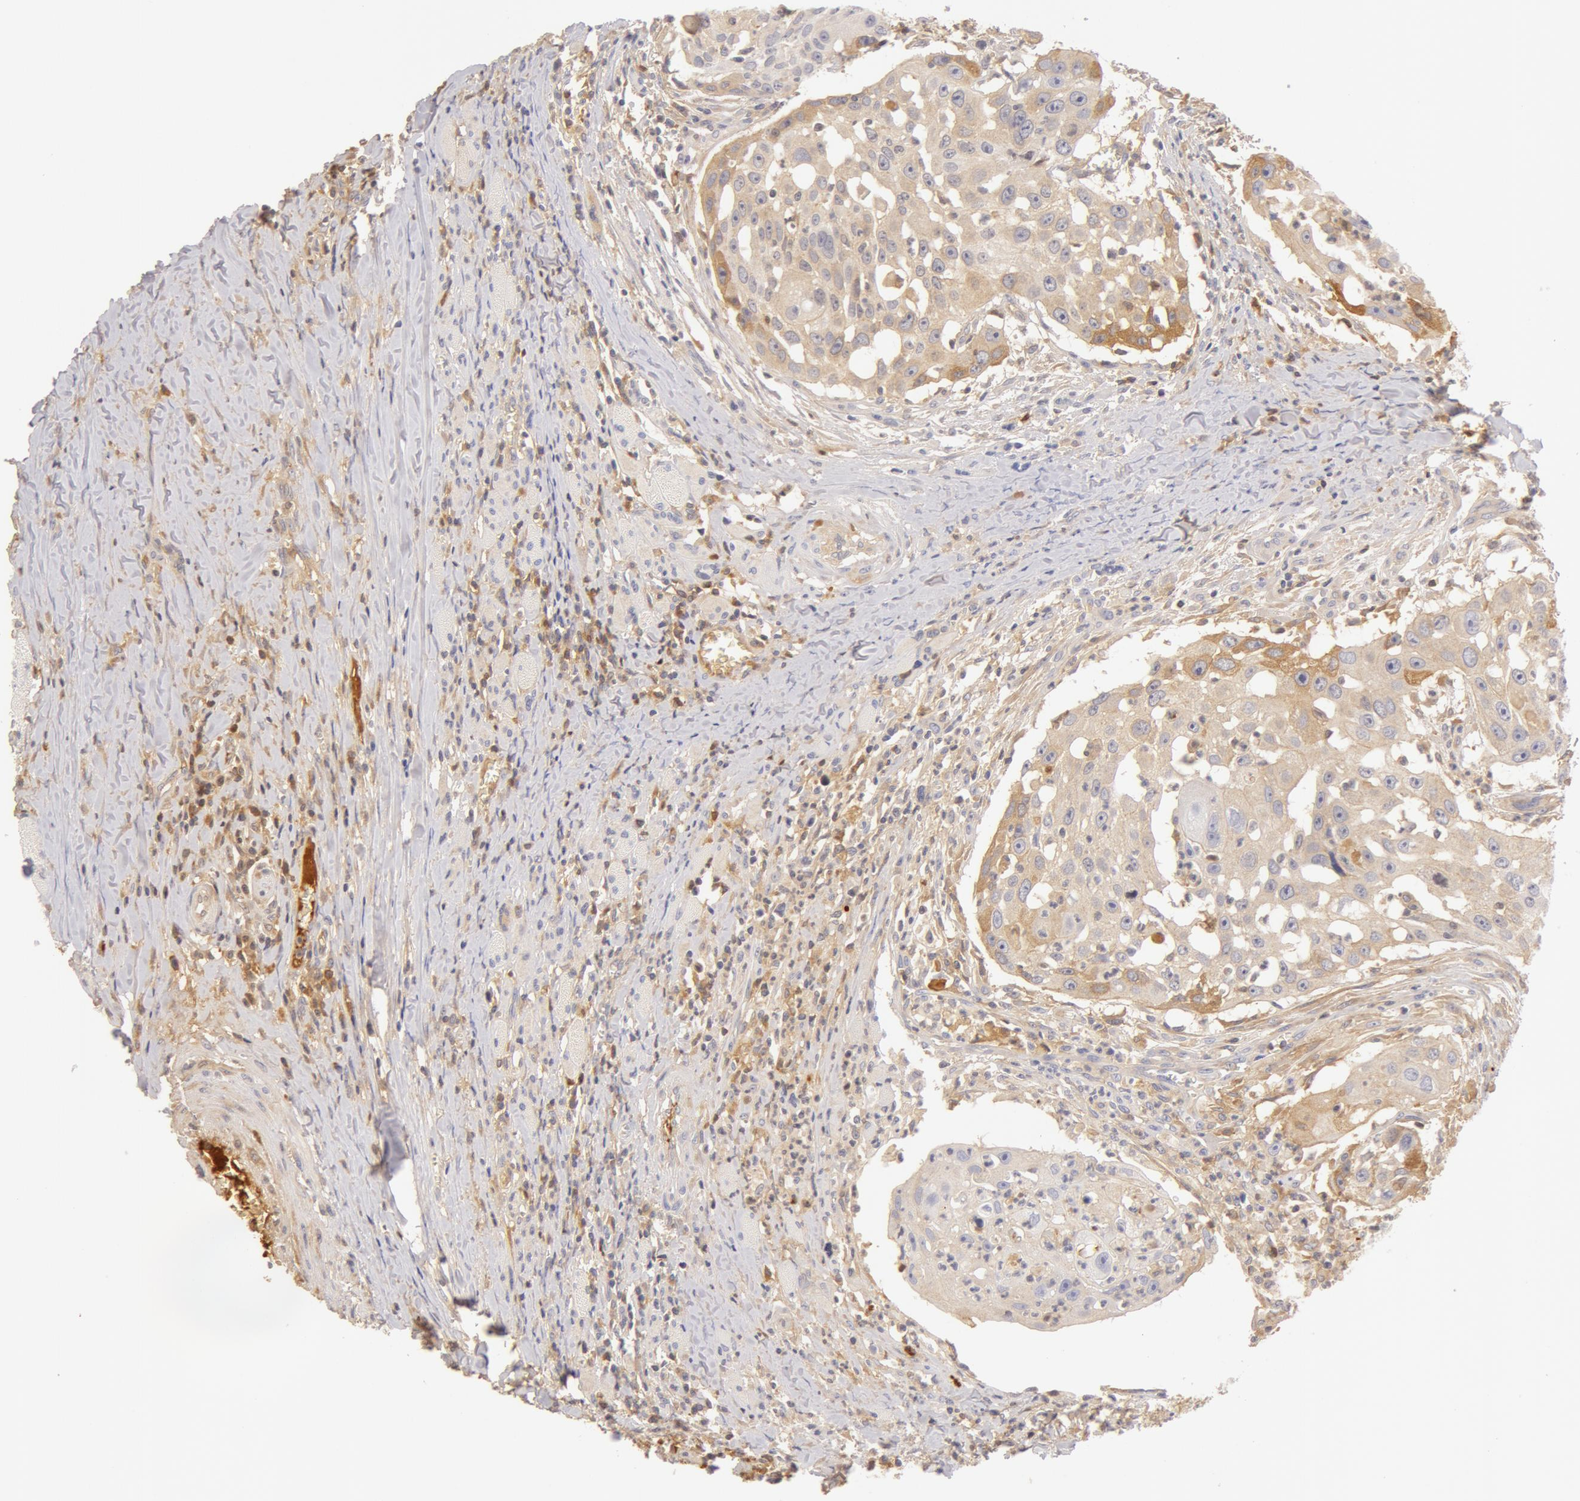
{"staining": {"intensity": "negative", "quantity": "none", "location": "none"}, "tissue": "head and neck cancer", "cell_type": "Tumor cells", "image_type": "cancer", "snomed": [{"axis": "morphology", "description": "Squamous cell carcinoma, NOS"}, {"axis": "topography", "description": "Head-Neck"}], "caption": "A high-resolution histopathology image shows IHC staining of head and neck cancer (squamous cell carcinoma), which exhibits no significant staining in tumor cells.", "gene": "AHSG", "patient": {"sex": "male", "age": 64}}